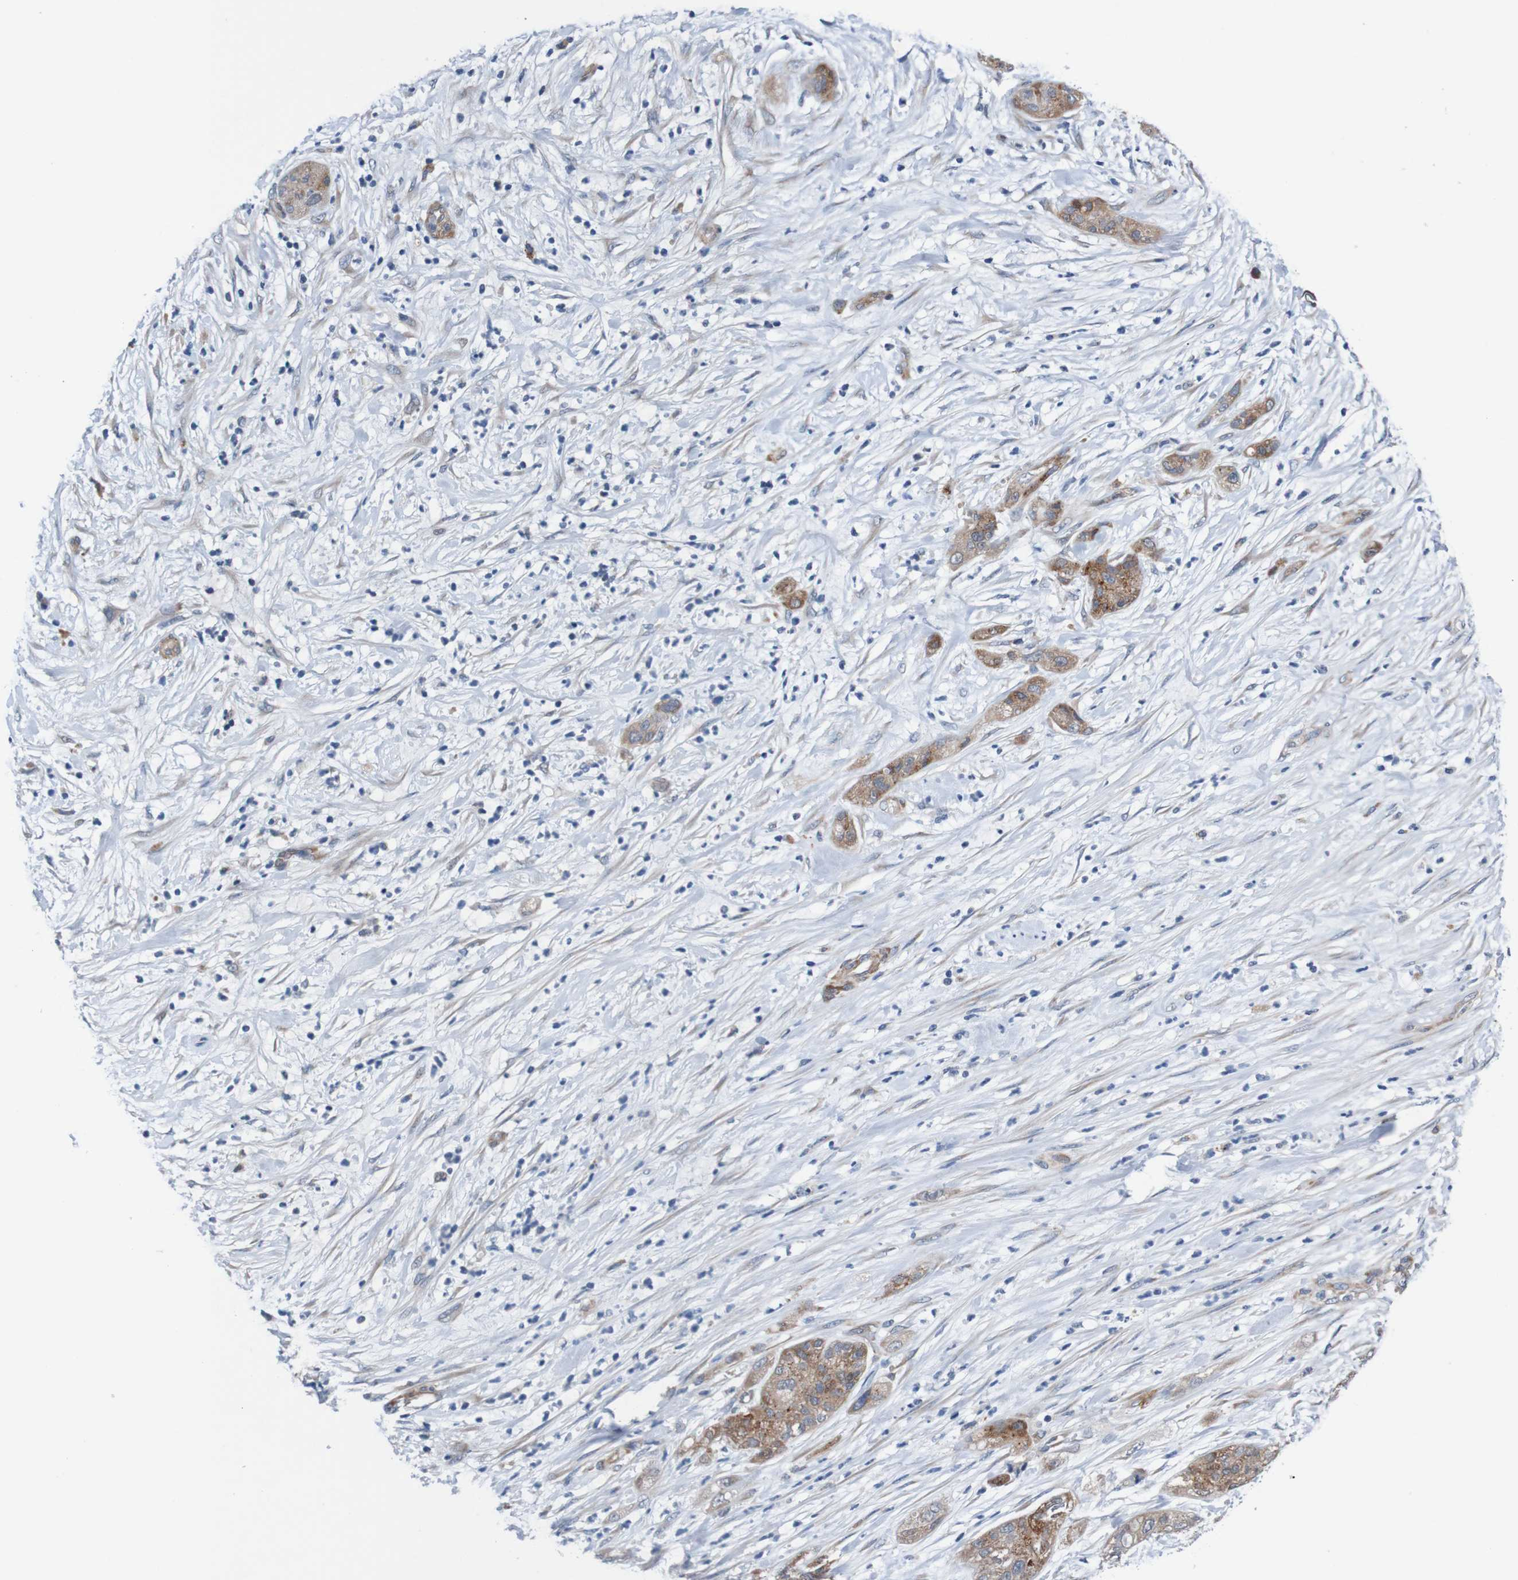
{"staining": {"intensity": "moderate", "quantity": ">75%", "location": "cytoplasmic/membranous"}, "tissue": "pancreatic cancer", "cell_type": "Tumor cells", "image_type": "cancer", "snomed": [{"axis": "morphology", "description": "Adenocarcinoma, NOS"}, {"axis": "topography", "description": "Pancreas"}], "caption": "Immunohistochemical staining of human pancreatic cancer shows medium levels of moderate cytoplasmic/membranous positivity in approximately >75% of tumor cells. Immunohistochemistry stains the protein of interest in brown and the nuclei are stained blue.", "gene": "CPED1", "patient": {"sex": "female", "age": 78}}